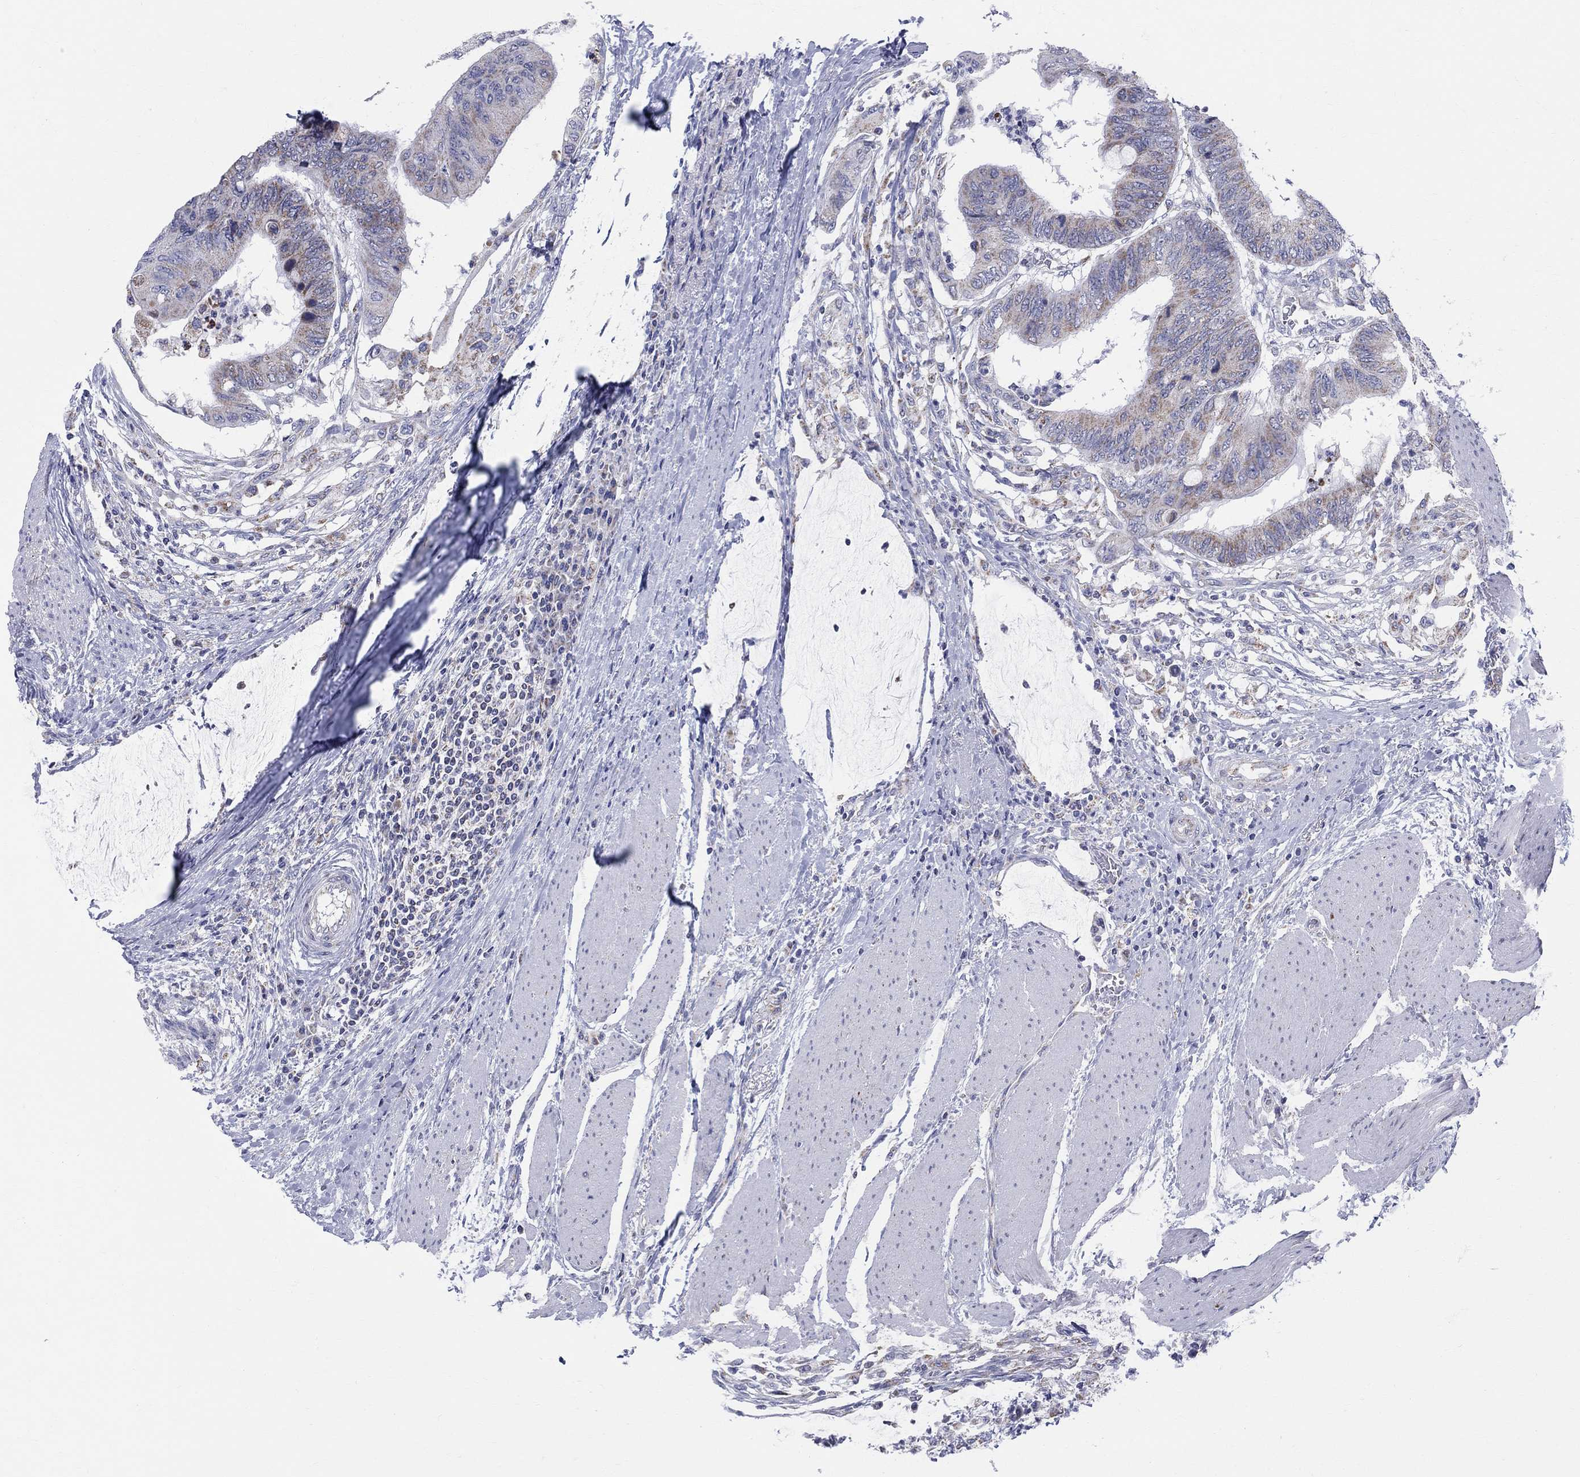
{"staining": {"intensity": "weak", "quantity": ">75%", "location": "cytoplasmic/membranous"}, "tissue": "colorectal cancer", "cell_type": "Tumor cells", "image_type": "cancer", "snomed": [{"axis": "morphology", "description": "Normal tissue, NOS"}, {"axis": "morphology", "description": "Adenocarcinoma, NOS"}, {"axis": "topography", "description": "Rectum"}, {"axis": "topography", "description": "Peripheral nerve tissue"}], "caption": "Immunohistochemical staining of human colorectal cancer (adenocarcinoma) reveals low levels of weak cytoplasmic/membranous protein staining in about >75% of tumor cells.", "gene": "KISS1R", "patient": {"sex": "male", "age": 92}}